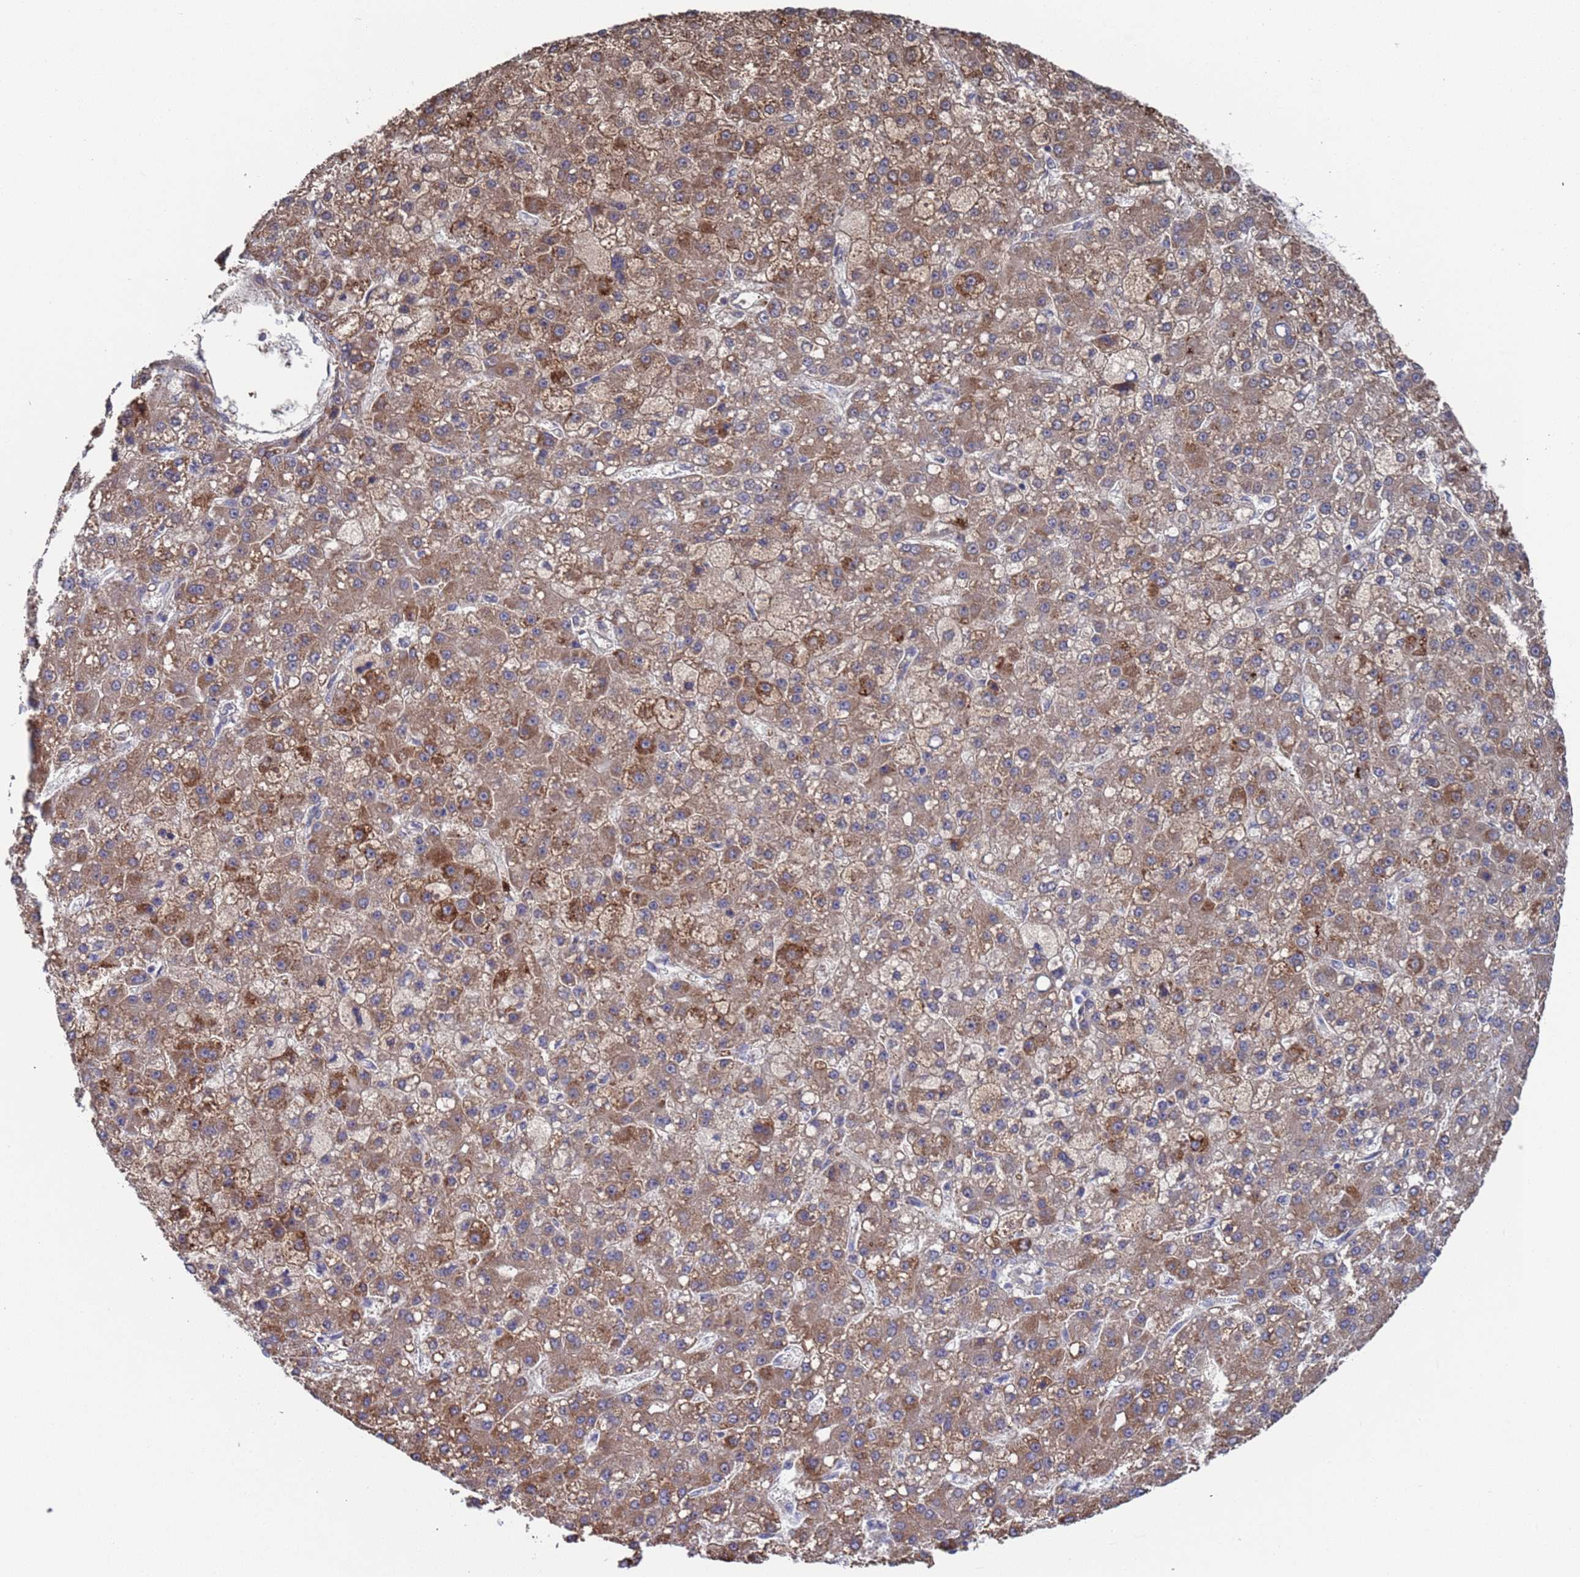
{"staining": {"intensity": "moderate", "quantity": ">75%", "location": "cytoplasmic/membranous"}, "tissue": "liver cancer", "cell_type": "Tumor cells", "image_type": "cancer", "snomed": [{"axis": "morphology", "description": "Carcinoma, Hepatocellular, NOS"}, {"axis": "topography", "description": "Liver"}], "caption": "Immunohistochemical staining of human liver cancer displays medium levels of moderate cytoplasmic/membranous protein staining in about >75% of tumor cells.", "gene": "PET117", "patient": {"sex": "male", "age": 67}}